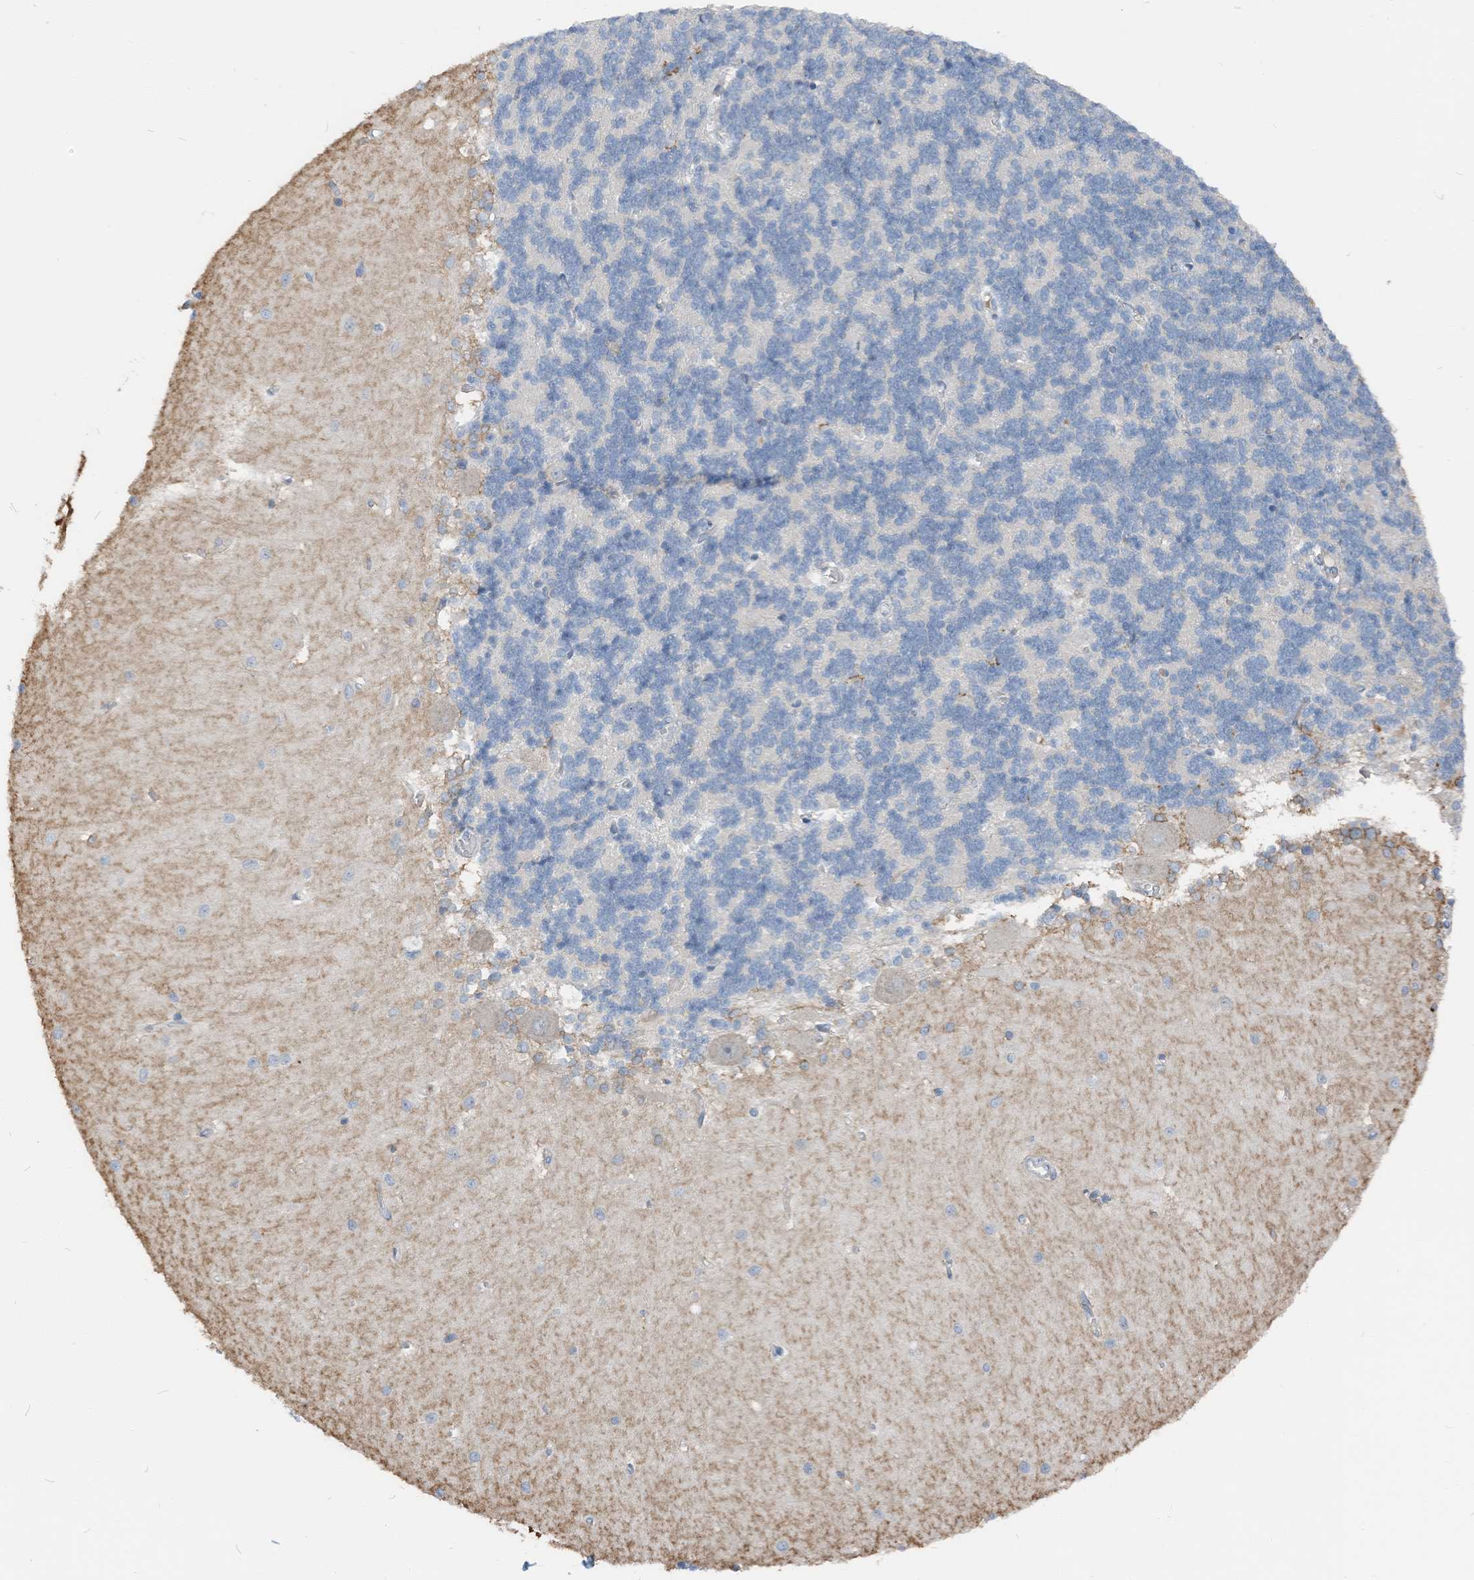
{"staining": {"intensity": "negative", "quantity": "none", "location": "none"}, "tissue": "cerebellum", "cell_type": "Cells in granular layer", "image_type": "normal", "snomed": [{"axis": "morphology", "description": "Normal tissue, NOS"}, {"axis": "topography", "description": "Cerebellum"}], "caption": "Normal cerebellum was stained to show a protein in brown. There is no significant staining in cells in granular layer. (DAB immunohistochemistry visualized using brightfield microscopy, high magnification).", "gene": "CHMP2B", "patient": {"sex": "male", "age": 37}}